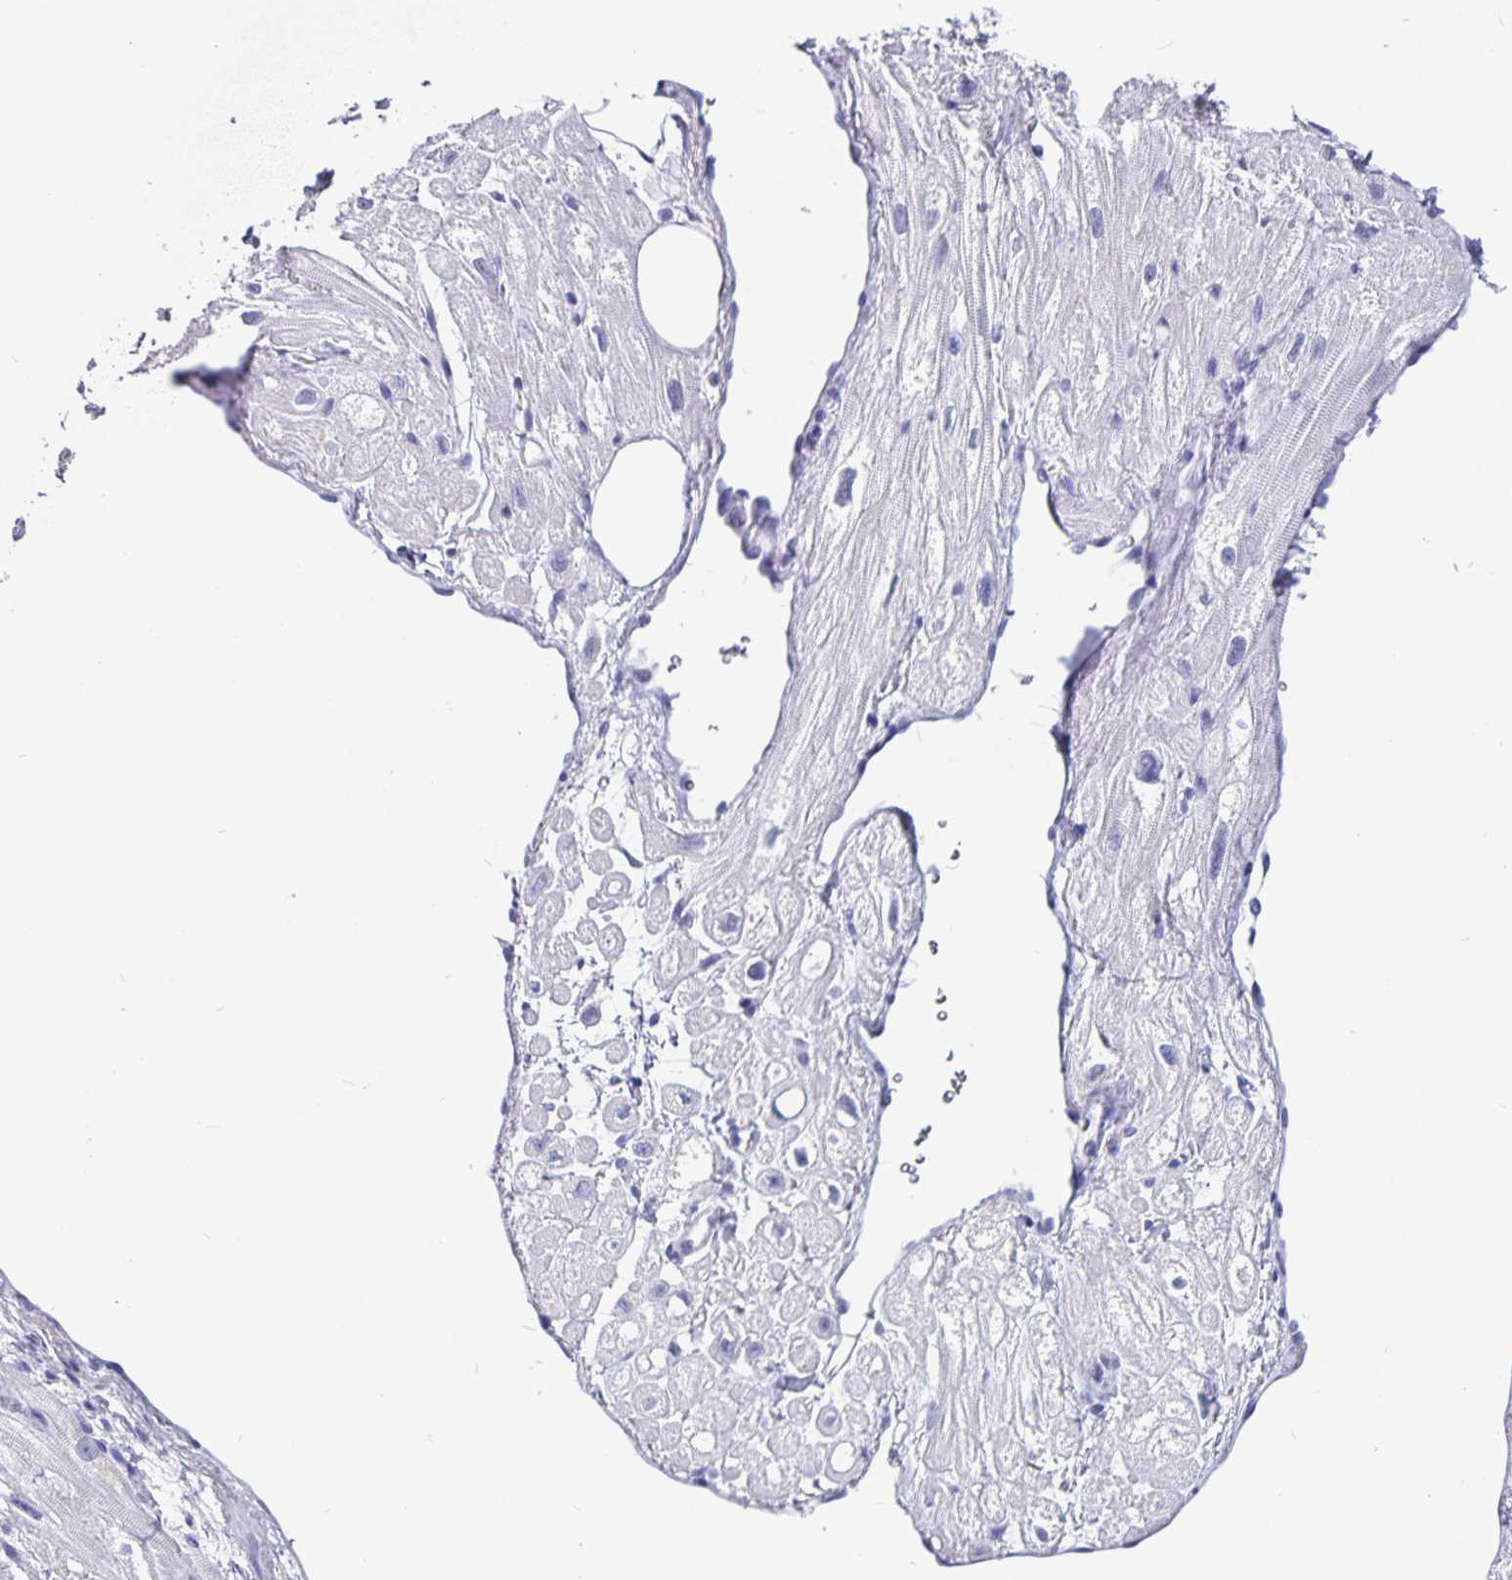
{"staining": {"intensity": "negative", "quantity": "none", "location": "none"}, "tissue": "heart muscle", "cell_type": "Cardiomyocytes", "image_type": "normal", "snomed": [{"axis": "morphology", "description": "Normal tissue, NOS"}, {"axis": "topography", "description": "Heart"}], "caption": "Cardiomyocytes show no significant protein staining in unremarkable heart muscle.", "gene": "ODF3B", "patient": {"sex": "female", "age": 62}}